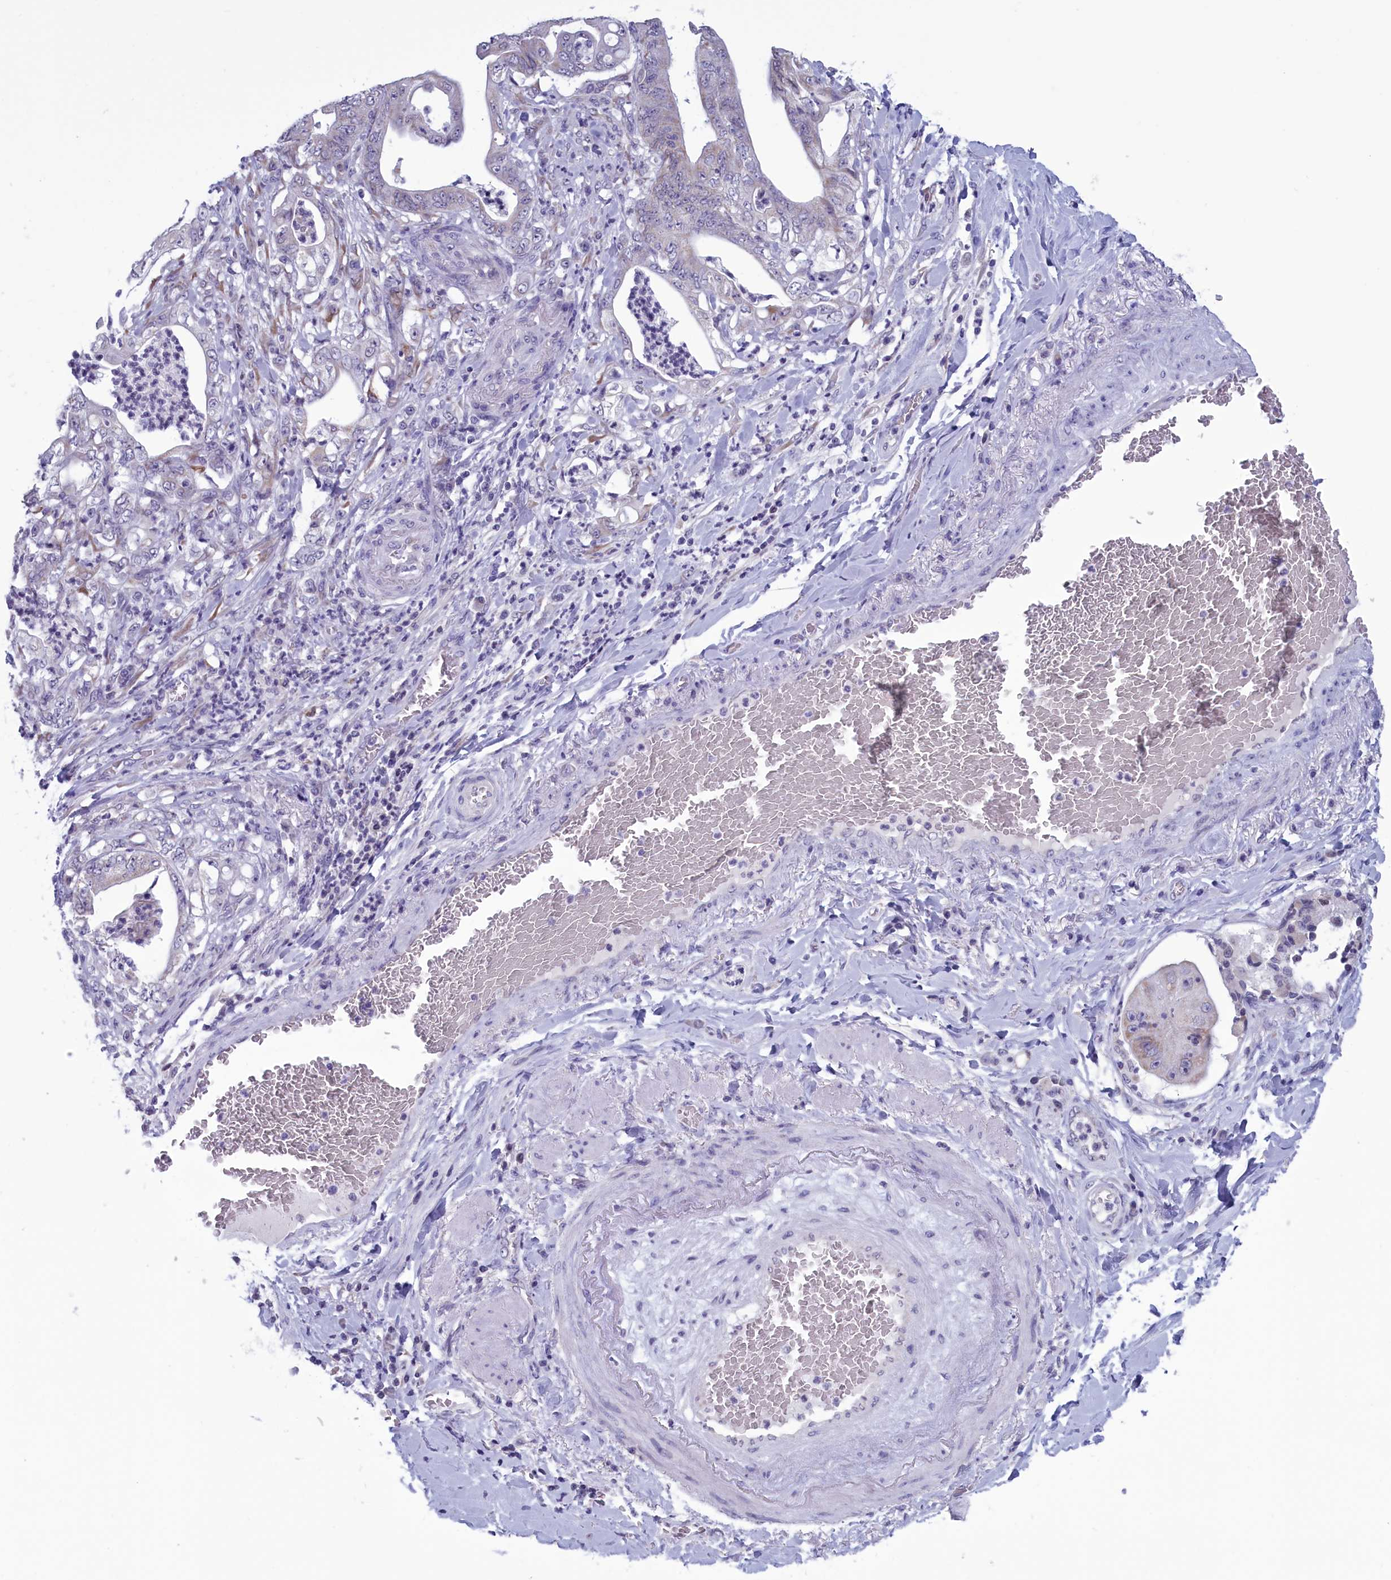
{"staining": {"intensity": "negative", "quantity": "none", "location": "none"}, "tissue": "stomach cancer", "cell_type": "Tumor cells", "image_type": "cancer", "snomed": [{"axis": "morphology", "description": "Adenocarcinoma, NOS"}, {"axis": "topography", "description": "Stomach"}], "caption": "IHC image of neoplastic tissue: stomach adenocarcinoma stained with DAB (3,3'-diaminobenzidine) displays no significant protein positivity in tumor cells.", "gene": "PARS2", "patient": {"sex": "female", "age": 73}}